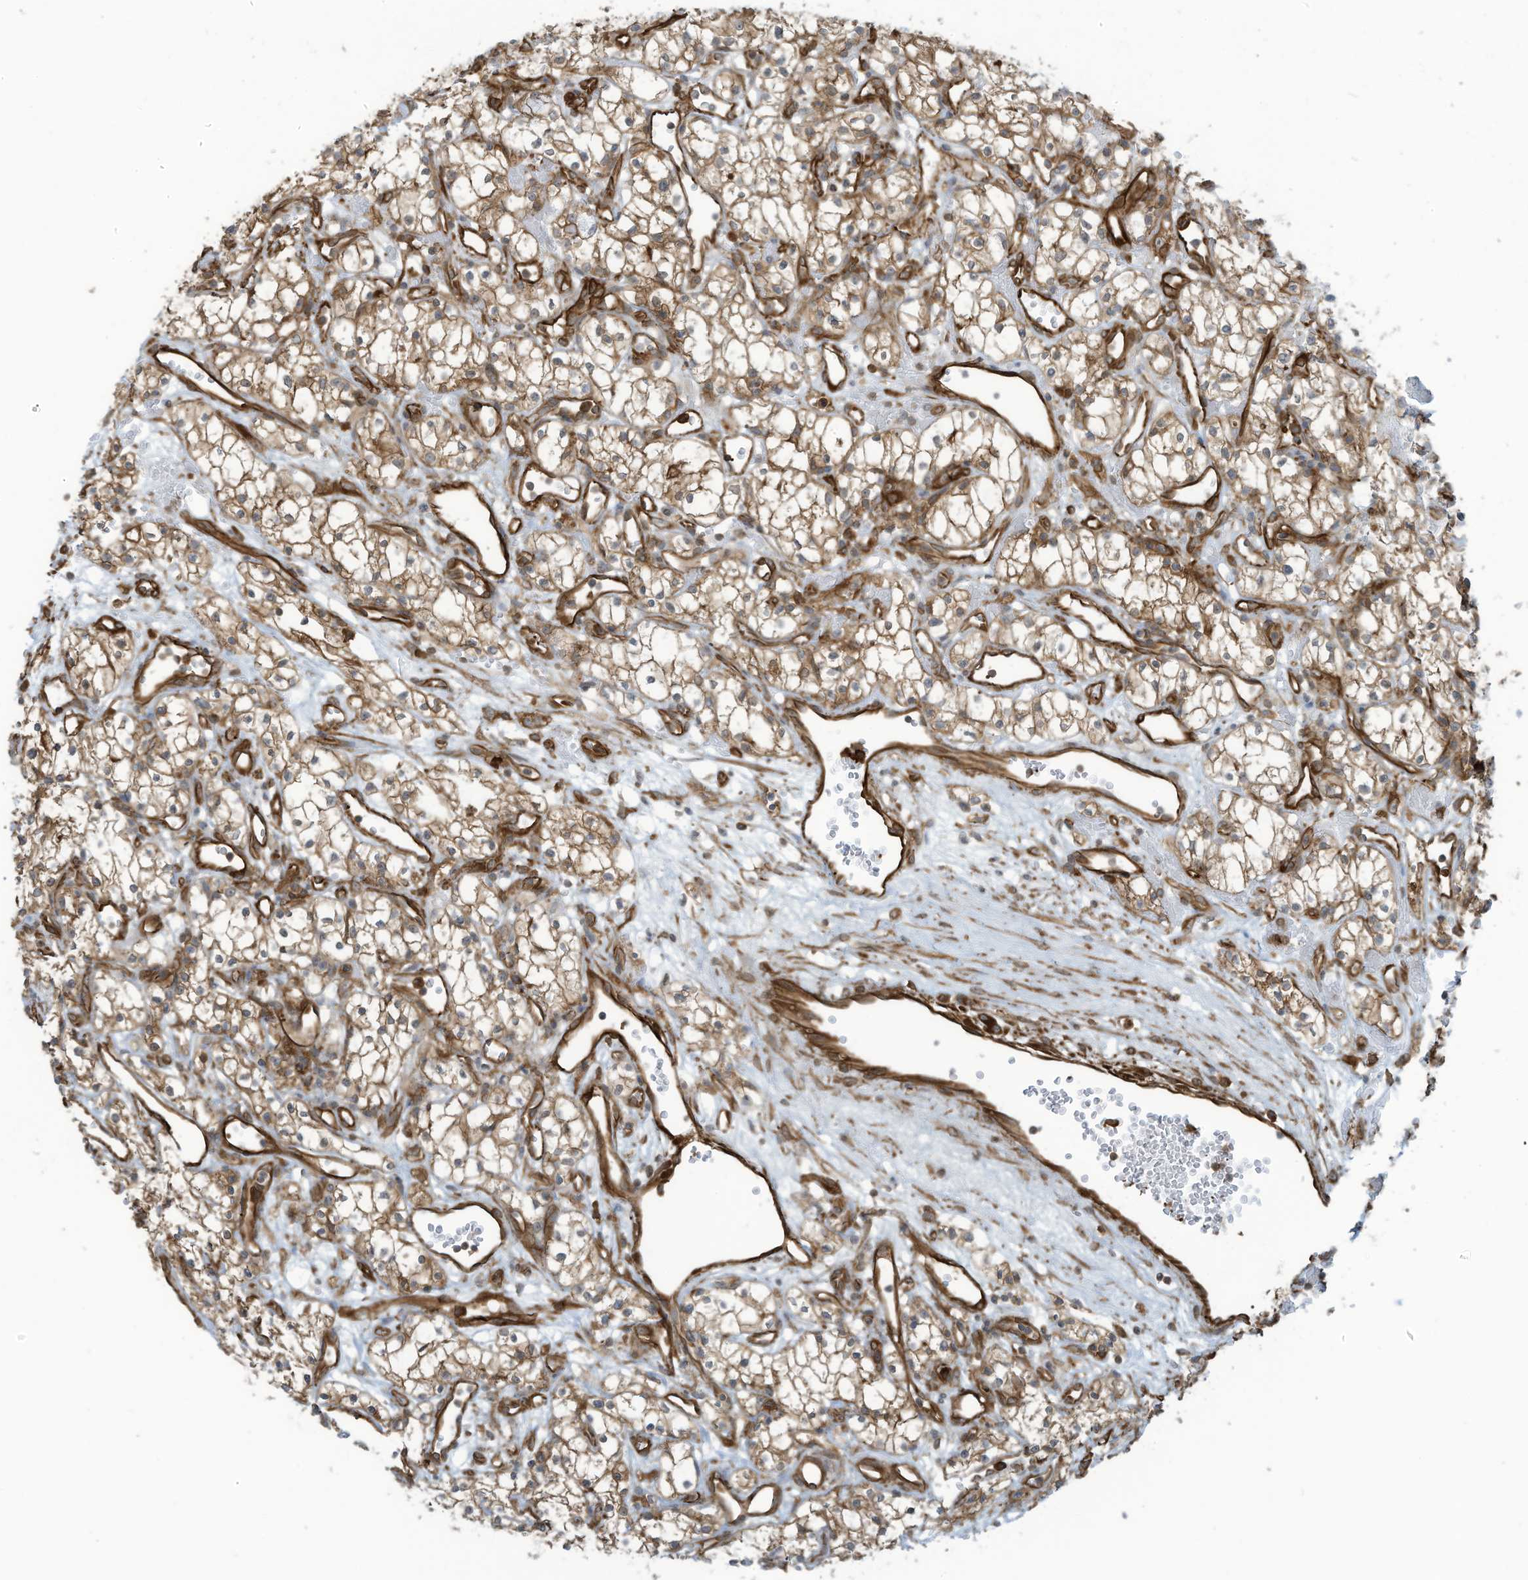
{"staining": {"intensity": "moderate", "quantity": ">75%", "location": "cytoplasmic/membranous"}, "tissue": "renal cancer", "cell_type": "Tumor cells", "image_type": "cancer", "snomed": [{"axis": "morphology", "description": "Adenocarcinoma, NOS"}, {"axis": "topography", "description": "Kidney"}], "caption": "An image showing moderate cytoplasmic/membranous expression in about >75% of tumor cells in renal adenocarcinoma, as visualized by brown immunohistochemical staining.", "gene": "SLC9A2", "patient": {"sex": "male", "age": 59}}